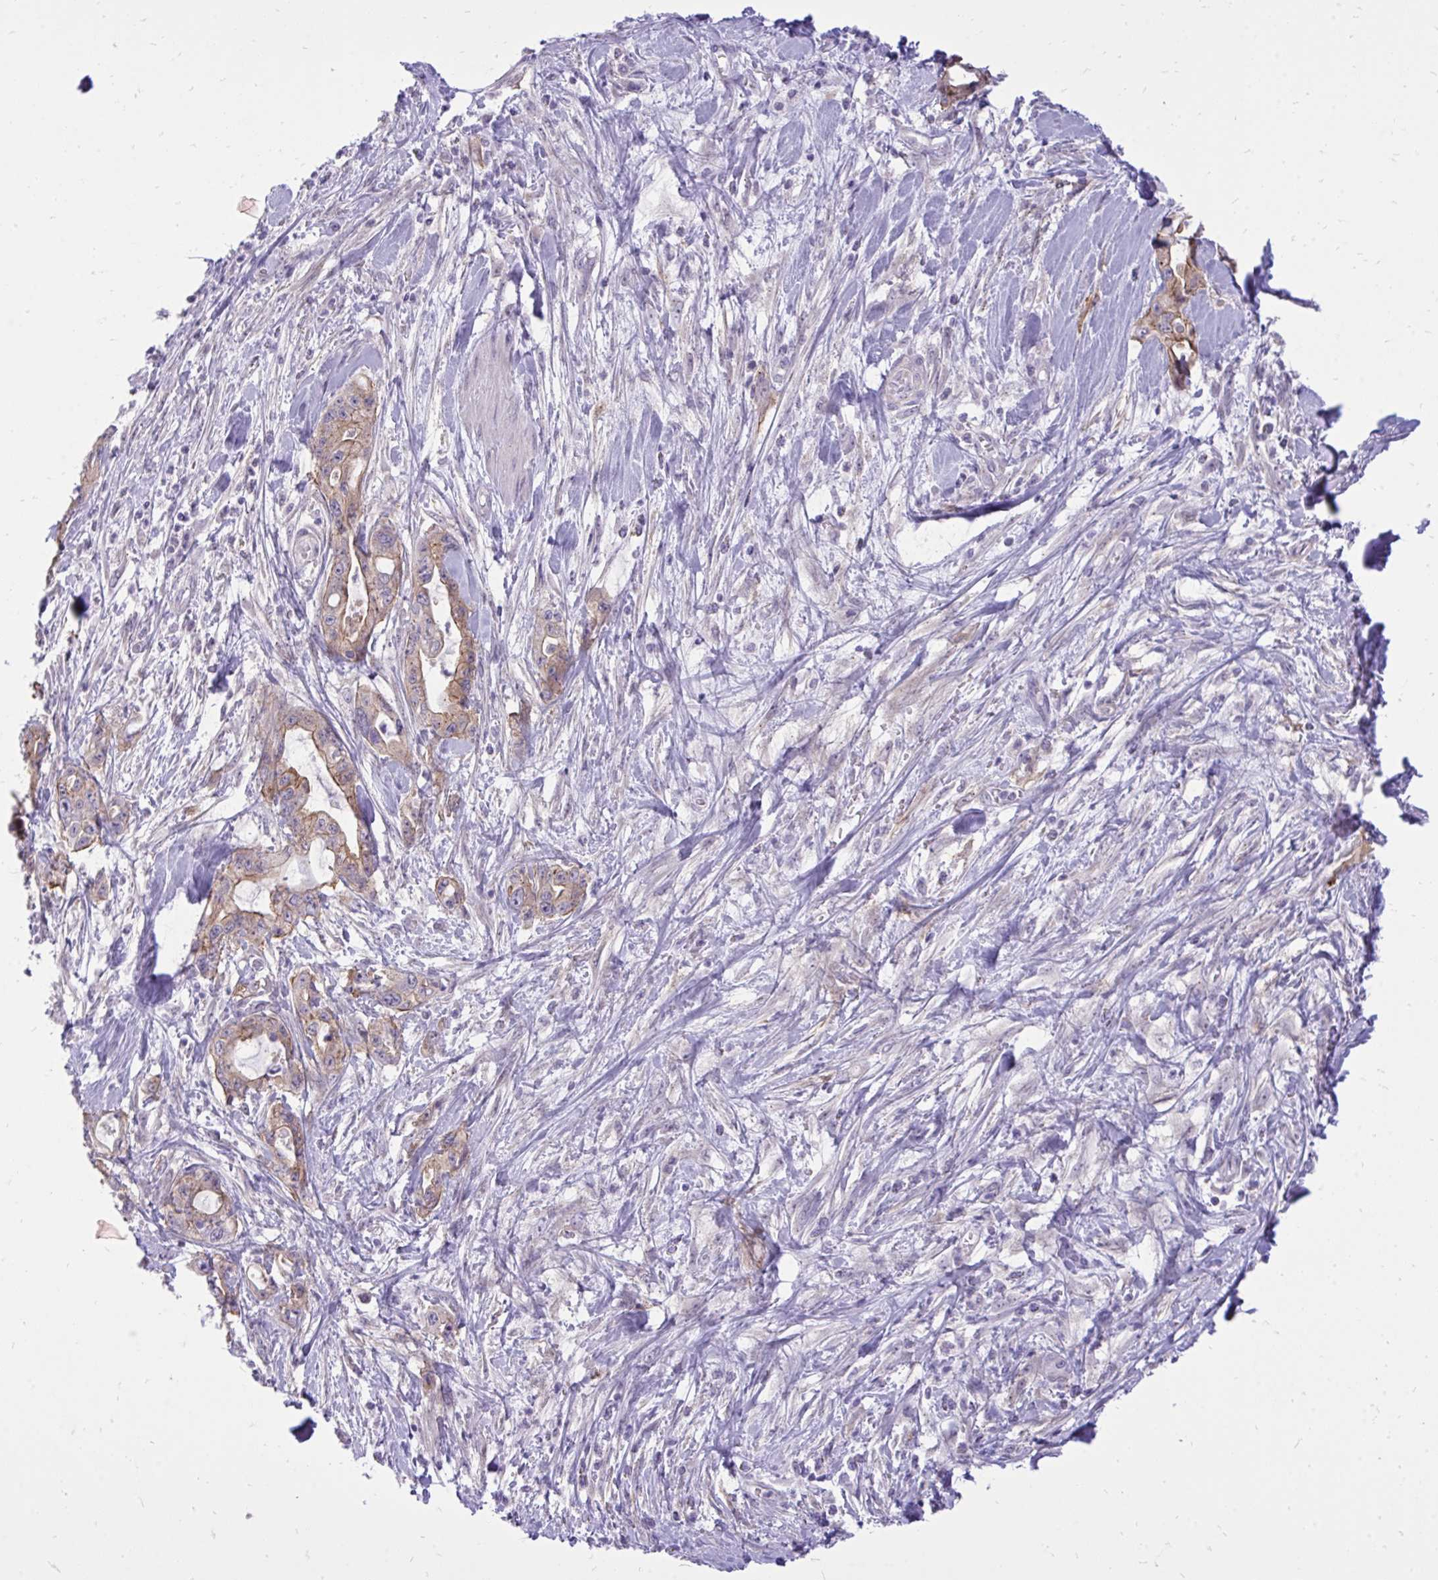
{"staining": {"intensity": "weak", "quantity": "25%-75%", "location": "cytoplasmic/membranous"}, "tissue": "pancreatic cancer", "cell_type": "Tumor cells", "image_type": "cancer", "snomed": [{"axis": "morphology", "description": "Adenocarcinoma, NOS"}, {"axis": "topography", "description": "Pancreas"}], "caption": "The histopathology image reveals staining of pancreatic cancer (adenocarcinoma), revealing weak cytoplasmic/membranous protein staining (brown color) within tumor cells.", "gene": "SPTBN2", "patient": {"sex": "female", "age": 61}}